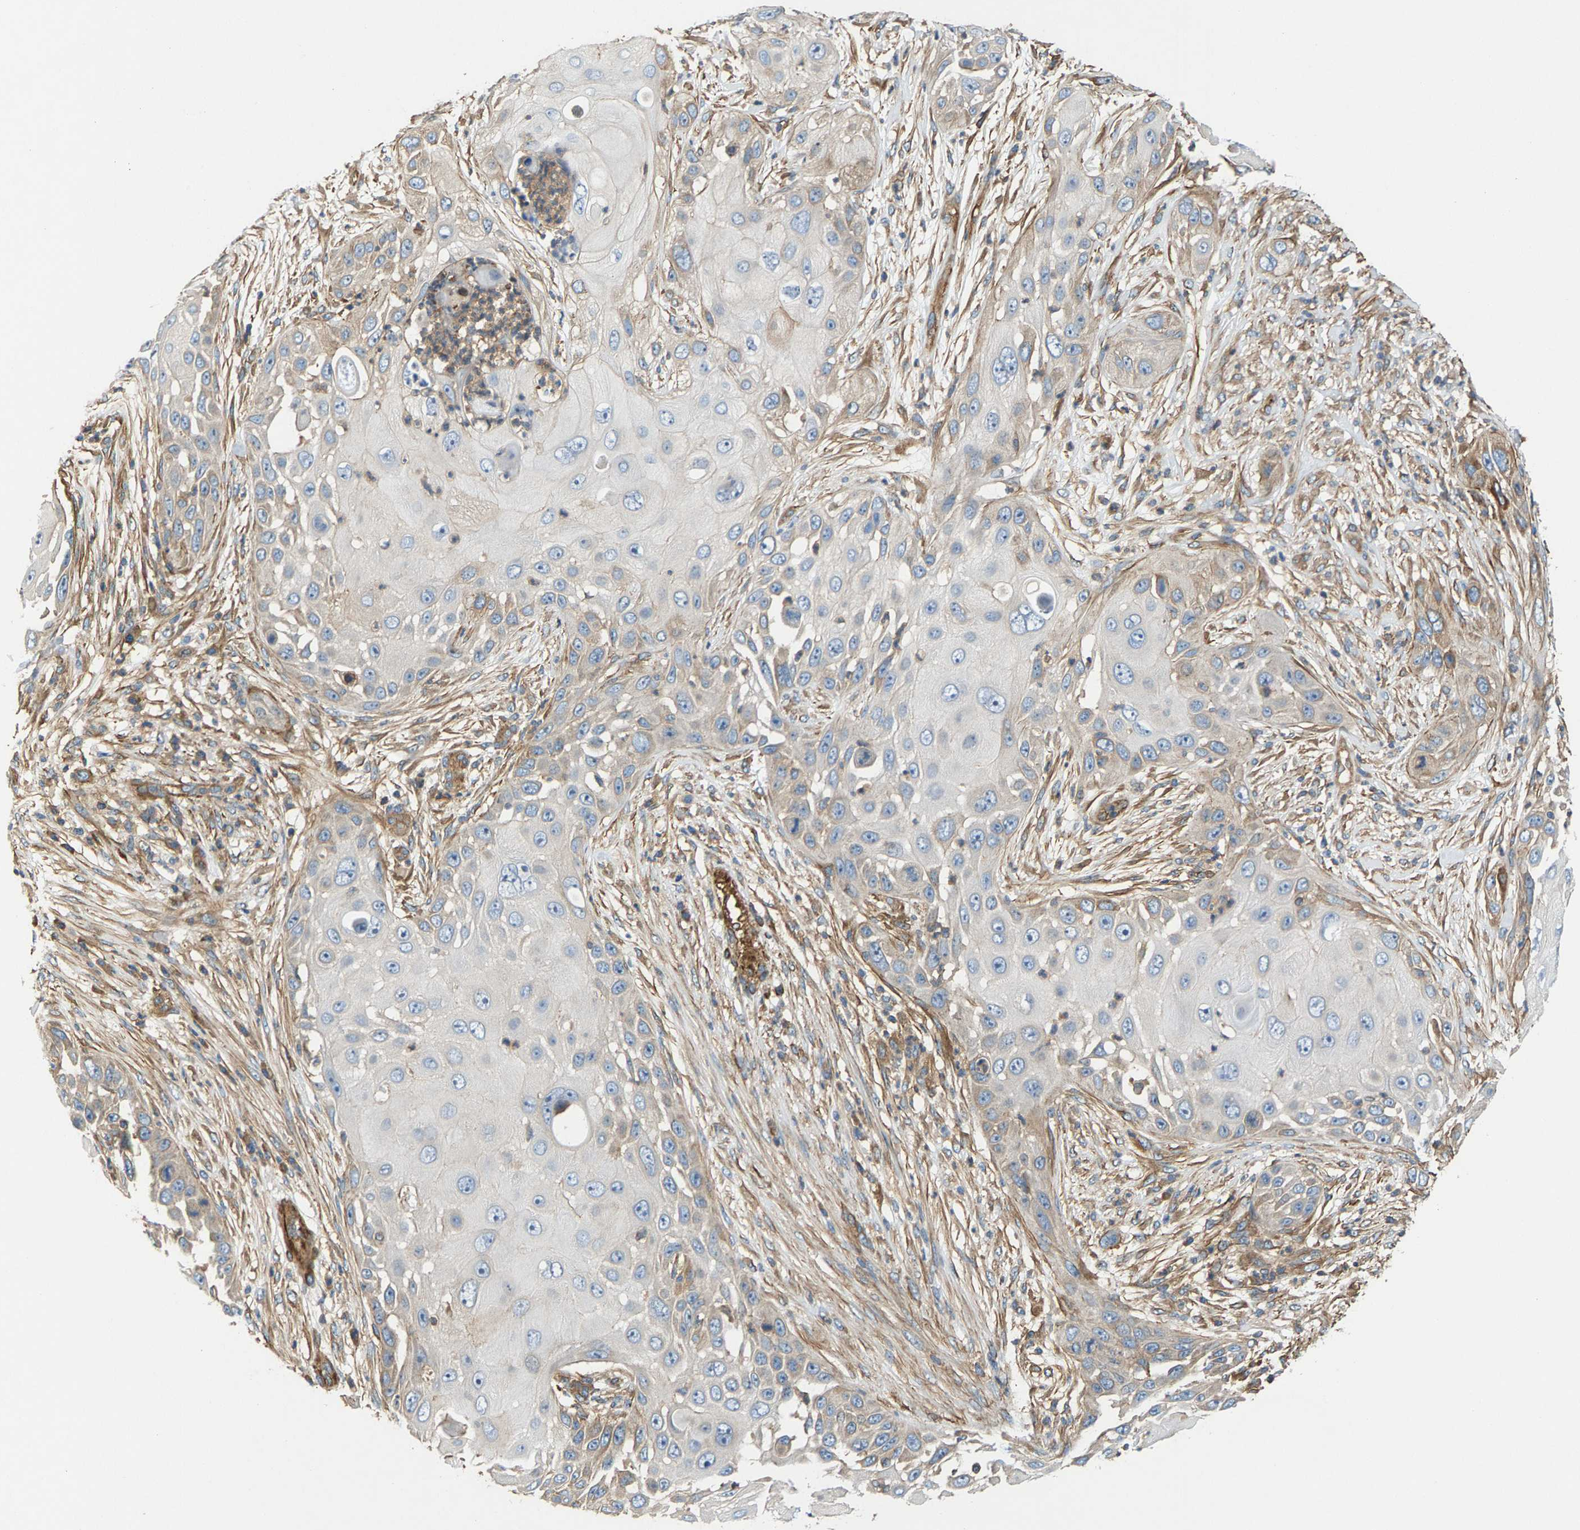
{"staining": {"intensity": "weak", "quantity": "<25%", "location": "cytoplasmic/membranous"}, "tissue": "skin cancer", "cell_type": "Tumor cells", "image_type": "cancer", "snomed": [{"axis": "morphology", "description": "Squamous cell carcinoma, NOS"}, {"axis": "topography", "description": "Skin"}], "caption": "A histopathology image of skin cancer stained for a protein shows no brown staining in tumor cells.", "gene": "PDCL", "patient": {"sex": "female", "age": 44}}